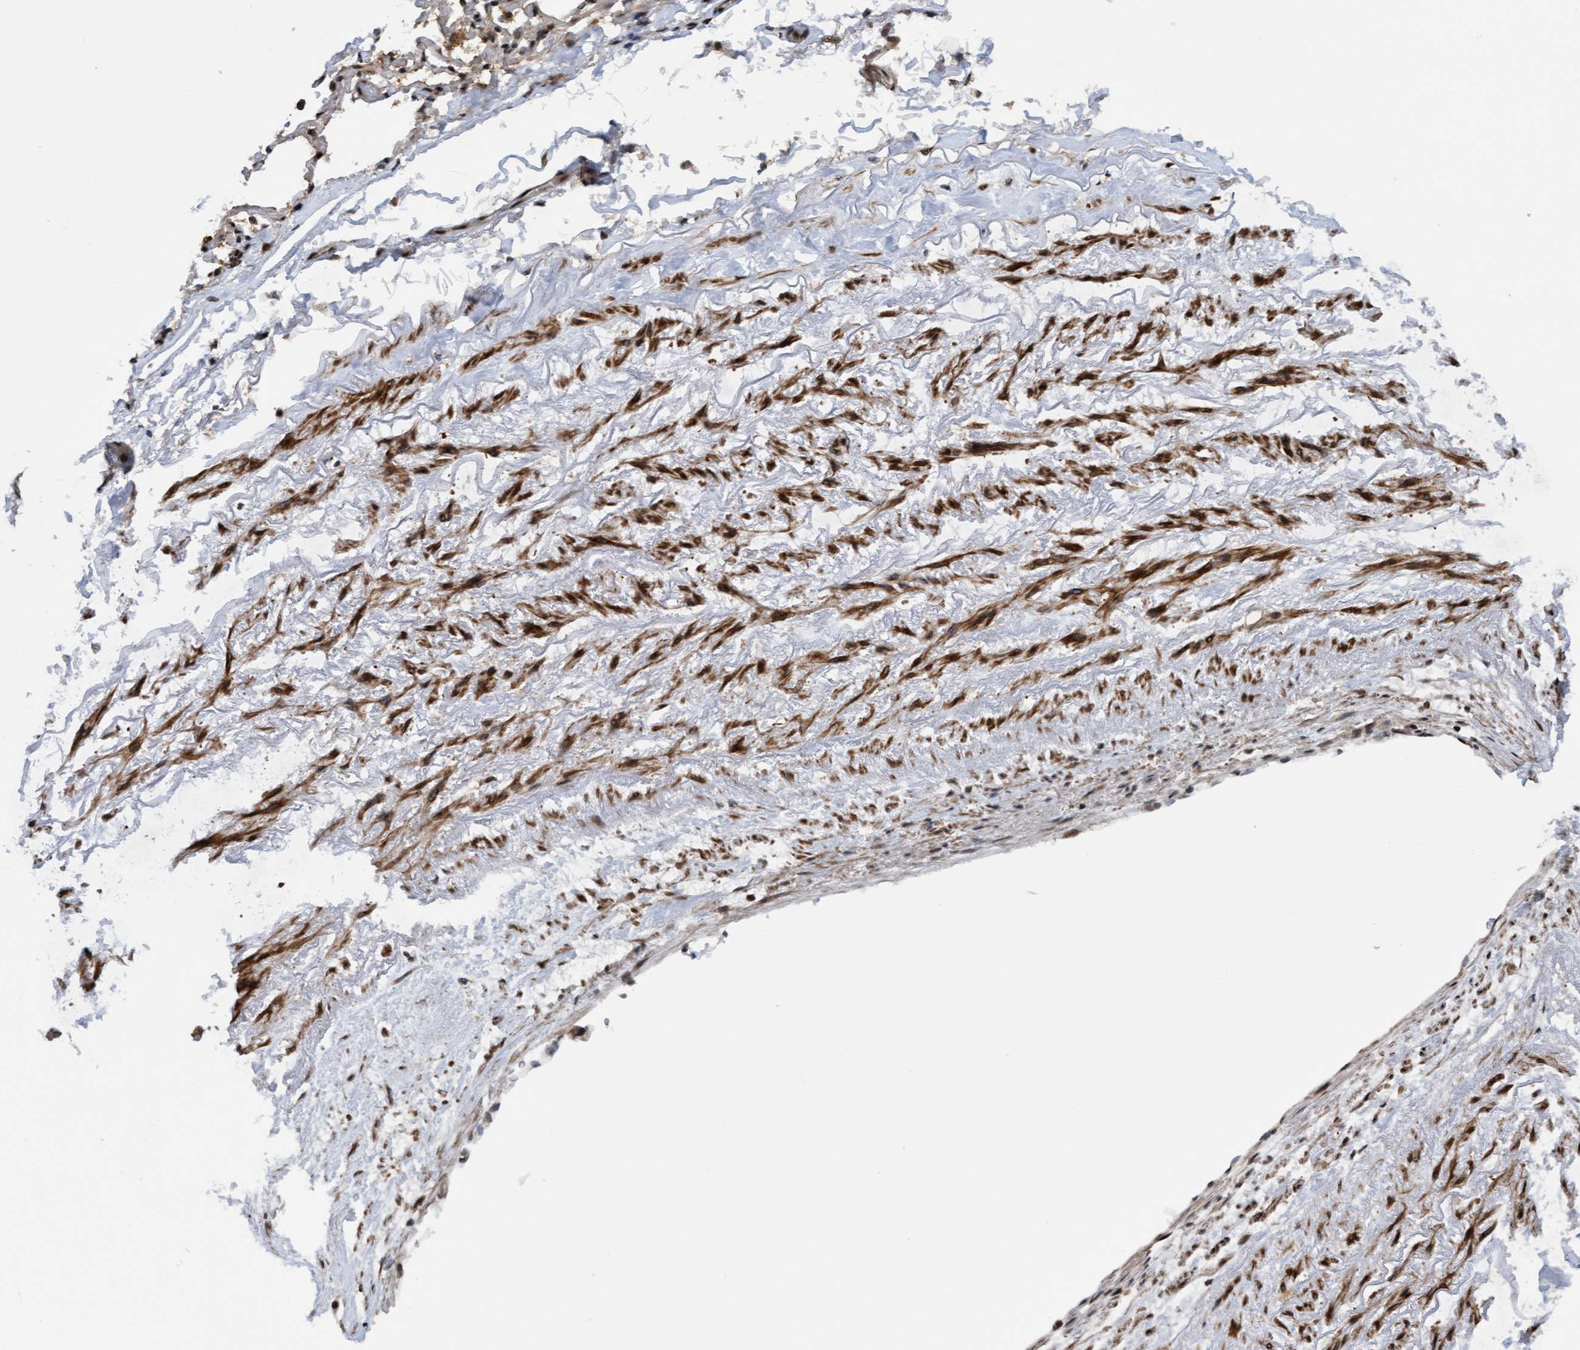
{"staining": {"intensity": "moderate", "quantity": ">75%", "location": "cytoplasmic/membranous,nuclear"}, "tissue": "adipose tissue", "cell_type": "Adipocytes", "image_type": "normal", "snomed": [{"axis": "morphology", "description": "Normal tissue, NOS"}, {"axis": "topography", "description": "Cartilage tissue"}, {"axis": "topography", "description": "Lung"}], "caption": "Protein staining of unremarkable adipose tissue exhibits moderate cytoplasmic/membranous,nuclear expression in approximately >75% of adipocytes. The protein of interest is shown in brown color, while the nuclei are stained blue.", "gene": "ITFG1", "patient": {"sex": "female", "age": 77}}